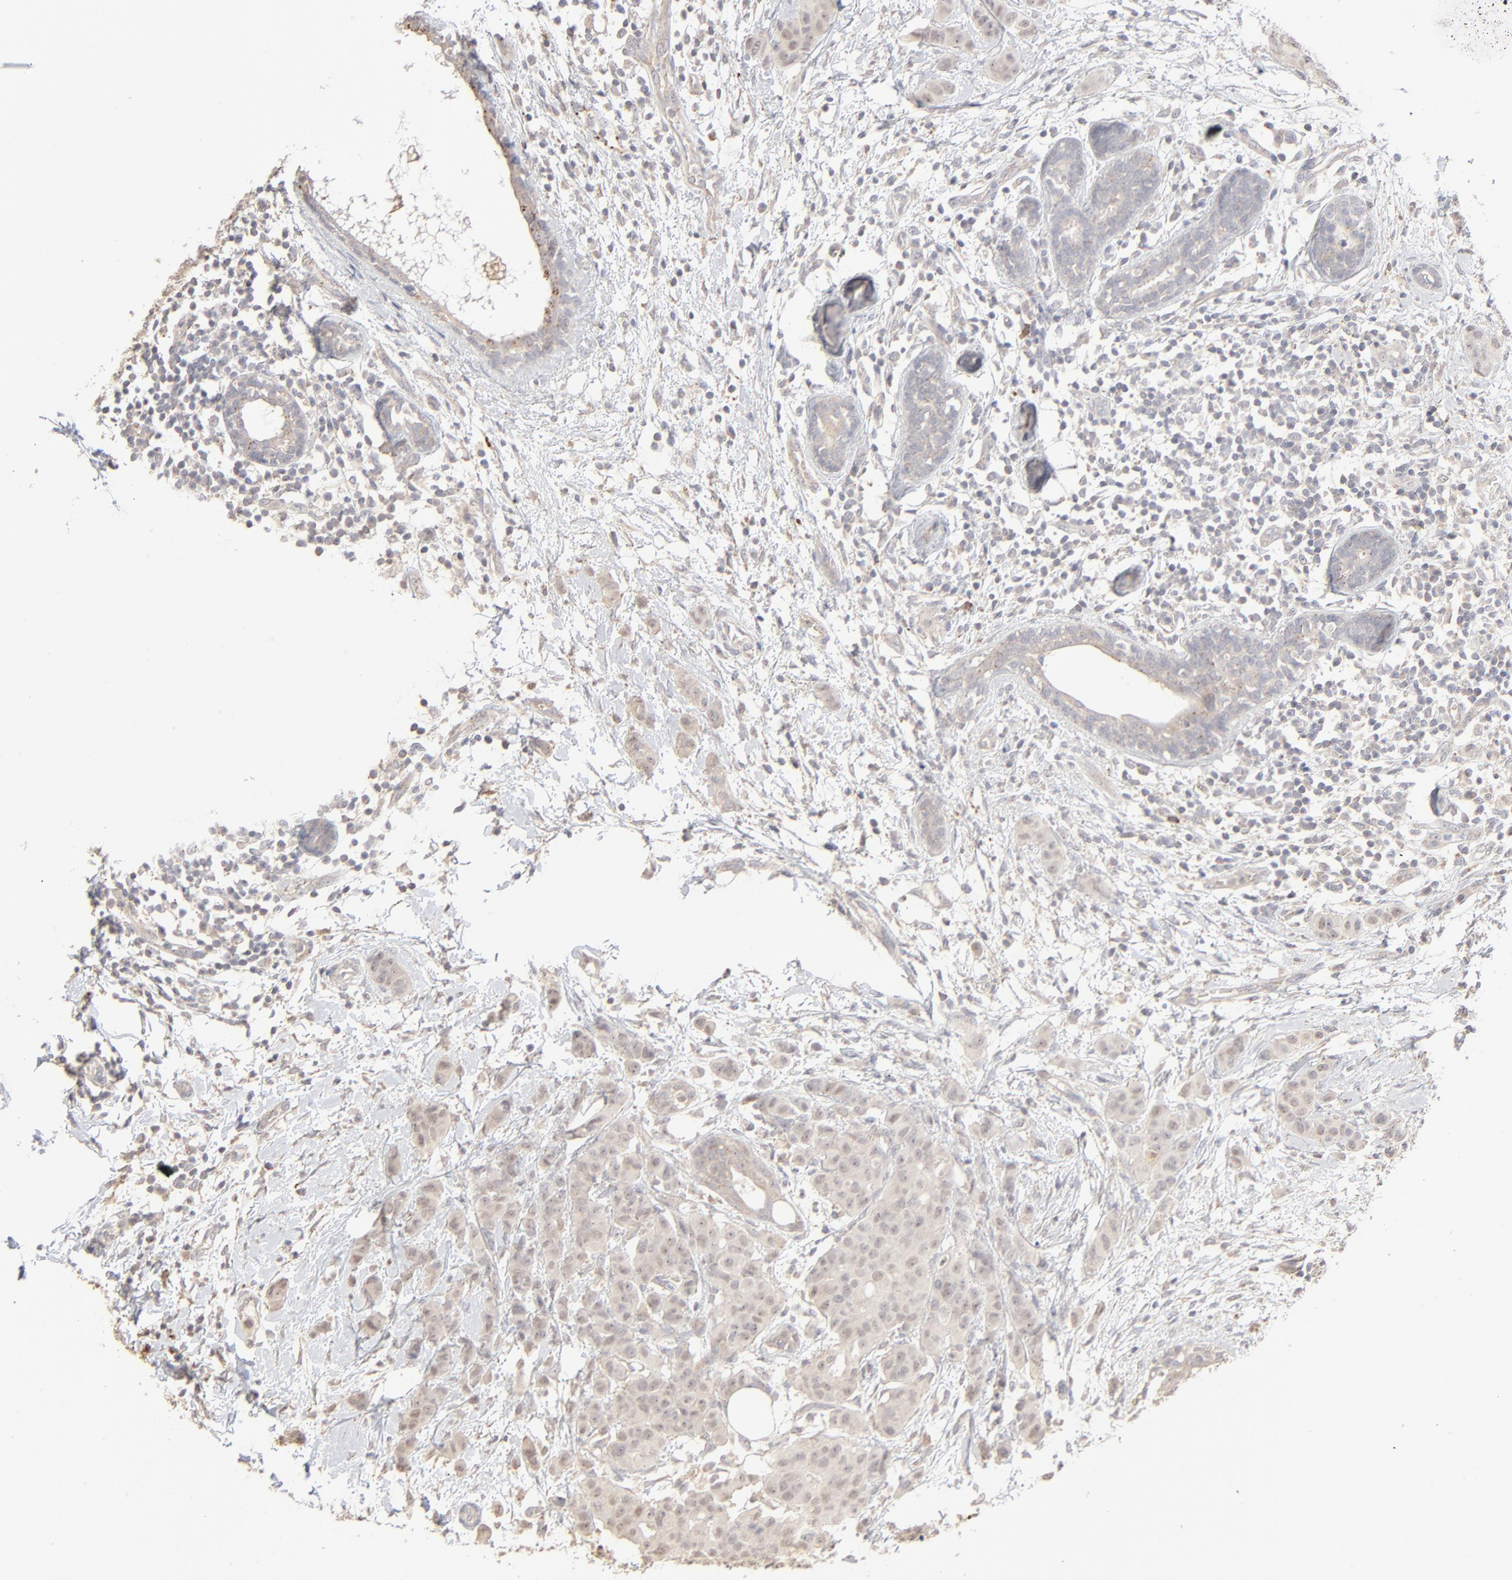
{"staining": {"intensity": "negative", "quantity": "none", "location": "none"}, "tissue": "breast cancer", "cell_type": "Tumor cells", "image_type": "cancer", "snomed": [{"axis": "morphology", "description": "Duct carcinoma"}, {"axis": "topography", "description": "Breast"}], "caption": "Breast cancer (intraductal carcinoma) was stained to show a protein in brown. There is no significant staining in tumor cells.", "gene": "POMT2", "patient": {"sex": "female", "age": 40}}